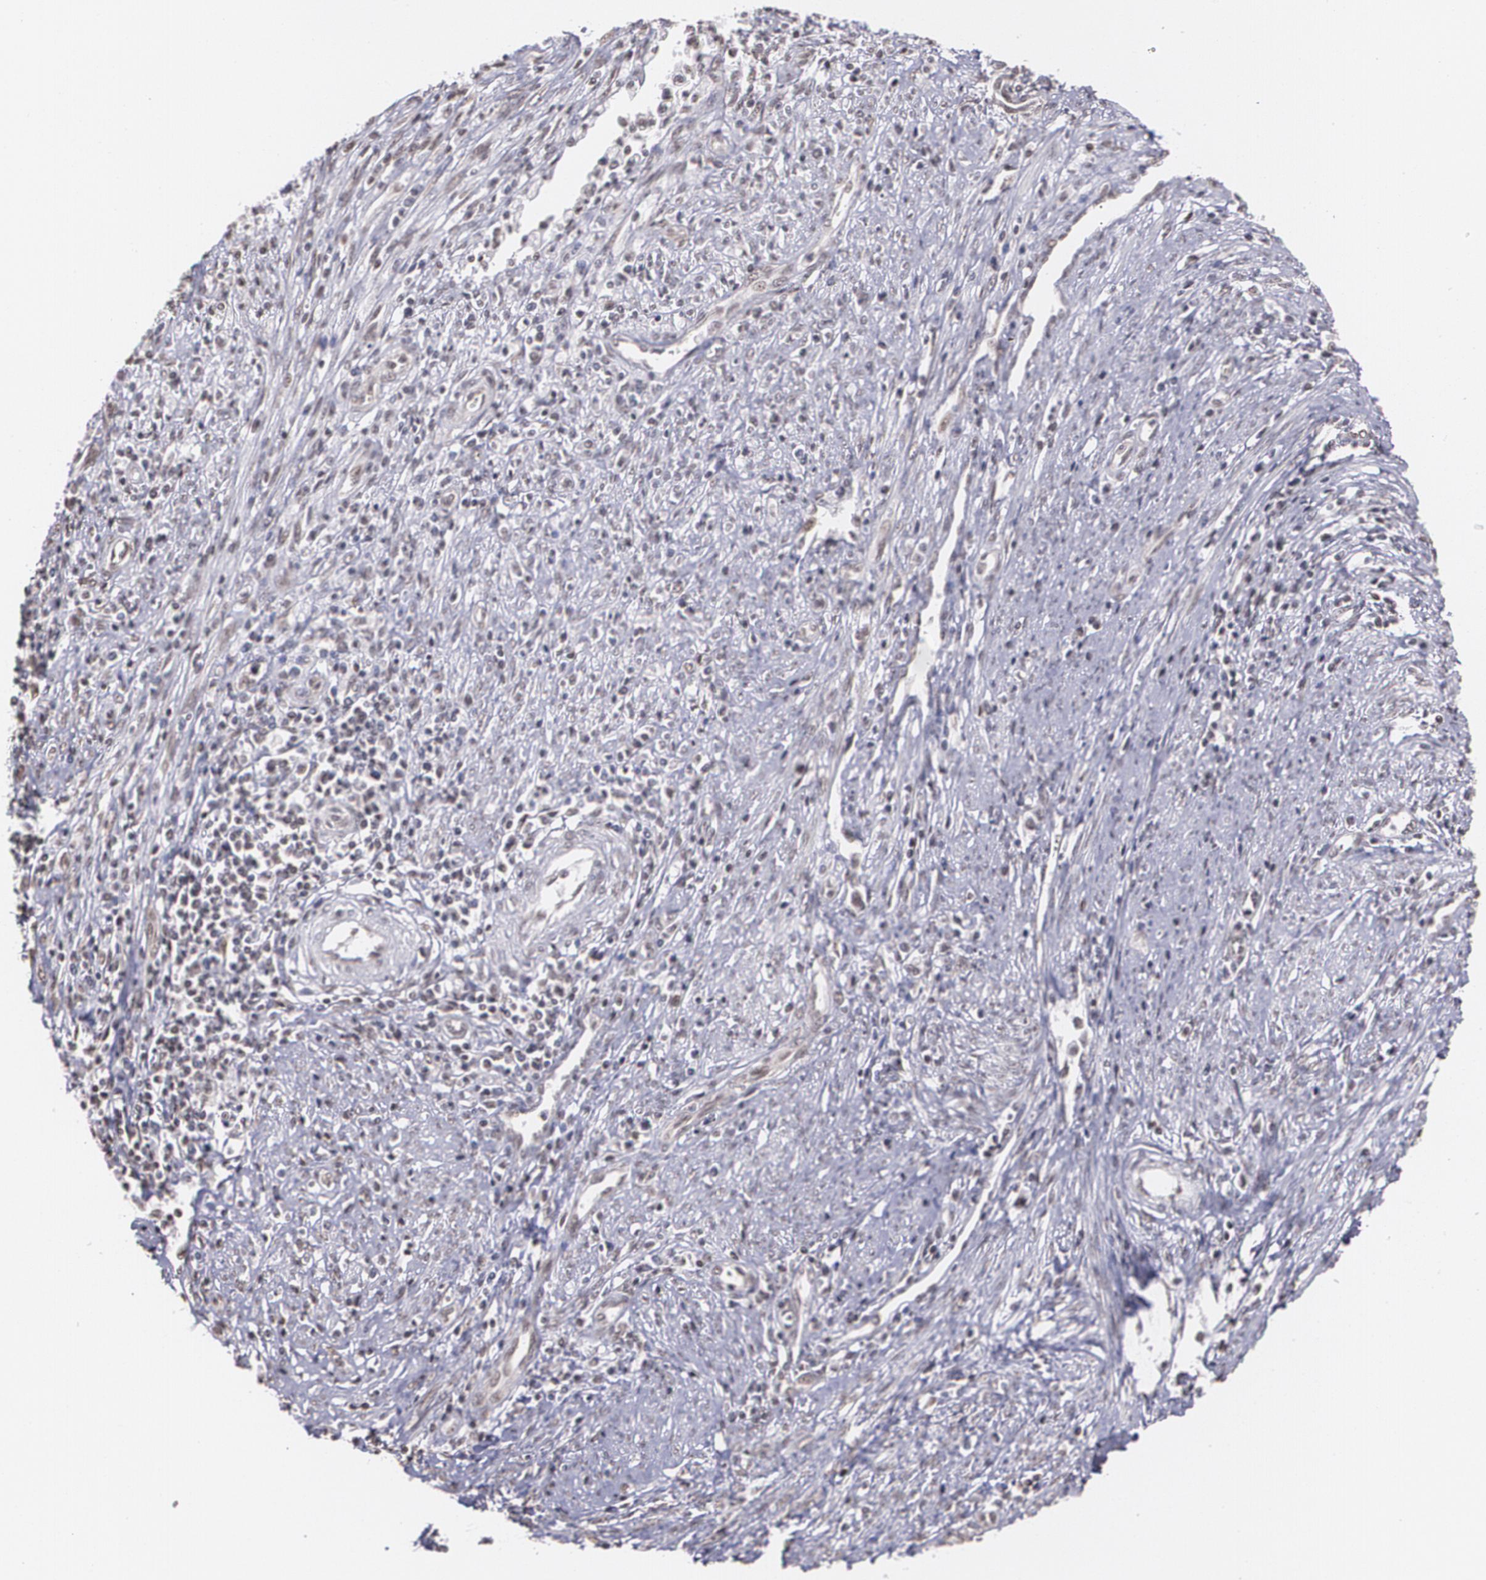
{"staining": {"intensity": "weak", "quantity": "25%-75%", "location": "cytoplasmic/membranous,nuclear"}, "tissue": "cervical cancer", "cell_type": "Tumor cells", "image_type": "cancer", "snomed": [{"axis": "morphology", "description": "Adenocarcinoma, NOS"}, {"axis": "topography", "description": "Cervix"}], "caption": "This histopathology image shows immunohistochemistry (IHC) staining of cervical adenocarcinoma, with low weak cytoplasmic/membranous and nuclear positivity in about 25%-75% of tumor cells.", "gene": "C6orf15", "patient": {"sex": "female", "age": 36}}